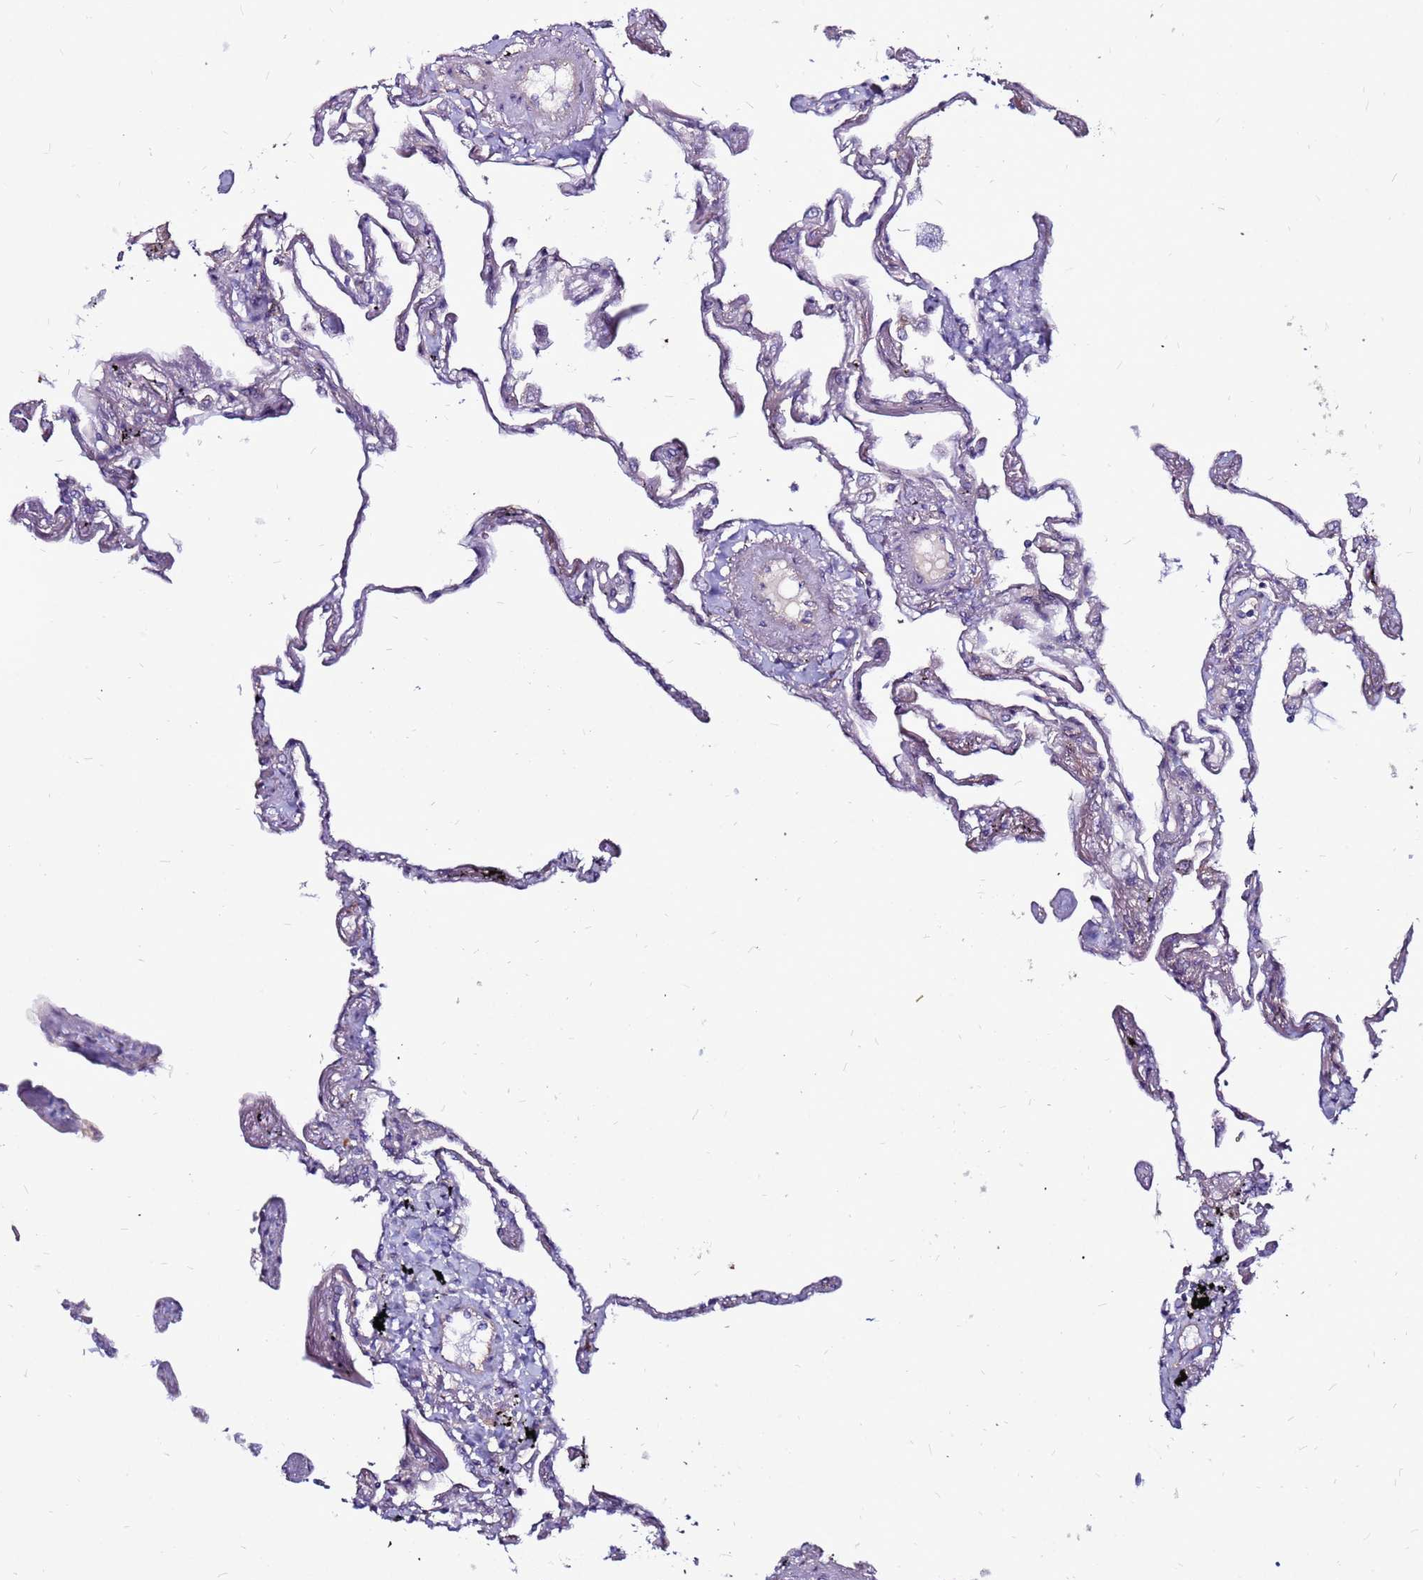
{"staining": {"intensity": "weak", "quantity": "<25%", "location": "cytoplasmic/membranous"}, "tissue": "lung", "cell_type": "Alveolar cells", "image_type": "normal", "snomed": [{"axis": "morphology", "description": "Normal tissue, NOS"}, {"axis": "topography", "description": "Lung"}], "caption": "Immunohistochemical staining of normal human lung exhibits no significant staining in alveolar cells. The staining is performed using DAB (3,3'-diaminobenzidine) brown chromogen with nuclei counter-stained in using hematoxylin.", "gene": "GPN3", "patient": {"sex": "female", "age": 67}}